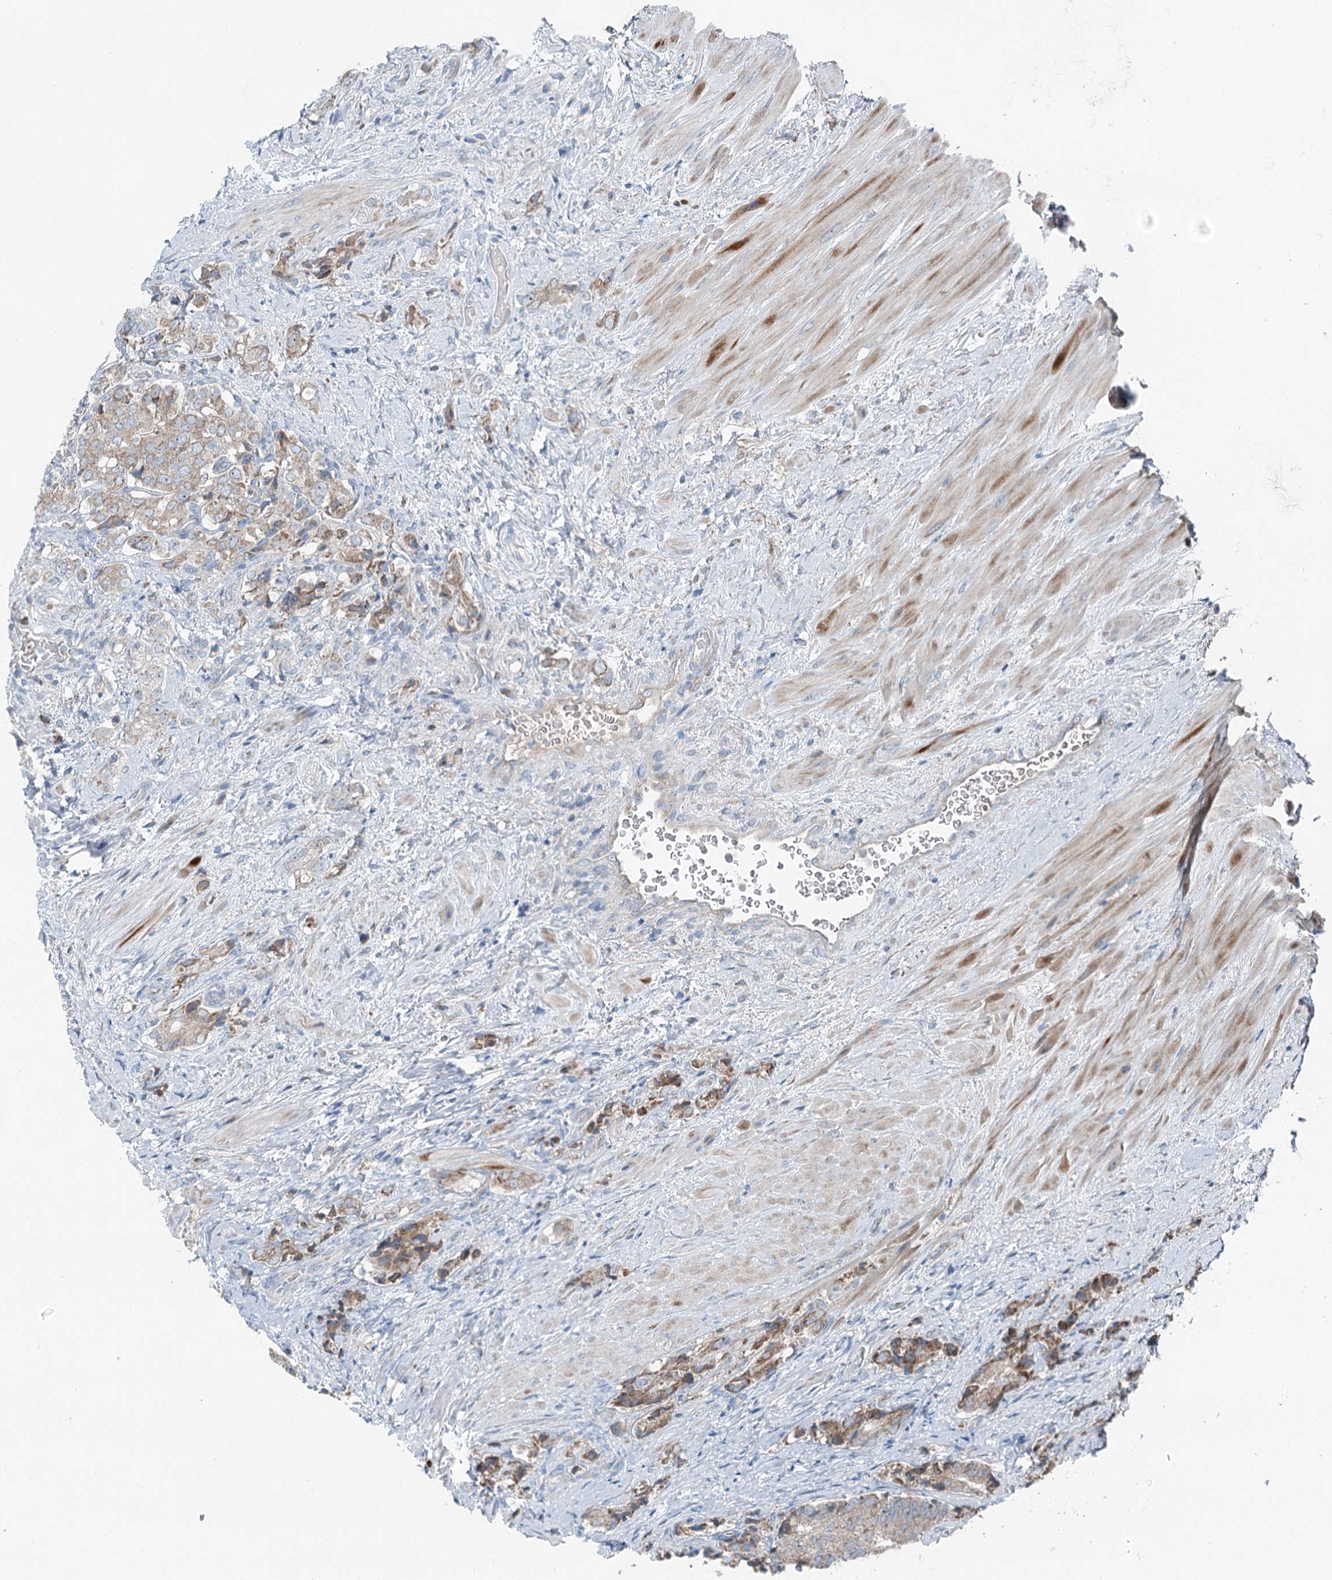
{"staining": {"intensity": "weak", "quantity": ">75%", "location": "cytoplasmic/membranous"}, "tissue": "prostate cancer", "cell_type": "Tumor cells", "image_type": "cancer", "snomed": [{"axis": "morphology", "description": "Adenocarcinoma, High grade"}, {"axis": "topography", "description": "Prostate"}], "caption": "Immunohistochemical staining of human prostate adenocarcinoma (high-grade) shows low levels of weak cytoplasmic/membranous protein staining in approximately >75% of tumor cells.", "gene": "CHCHD5", "patient": {"sex": "male", "age": 65}}